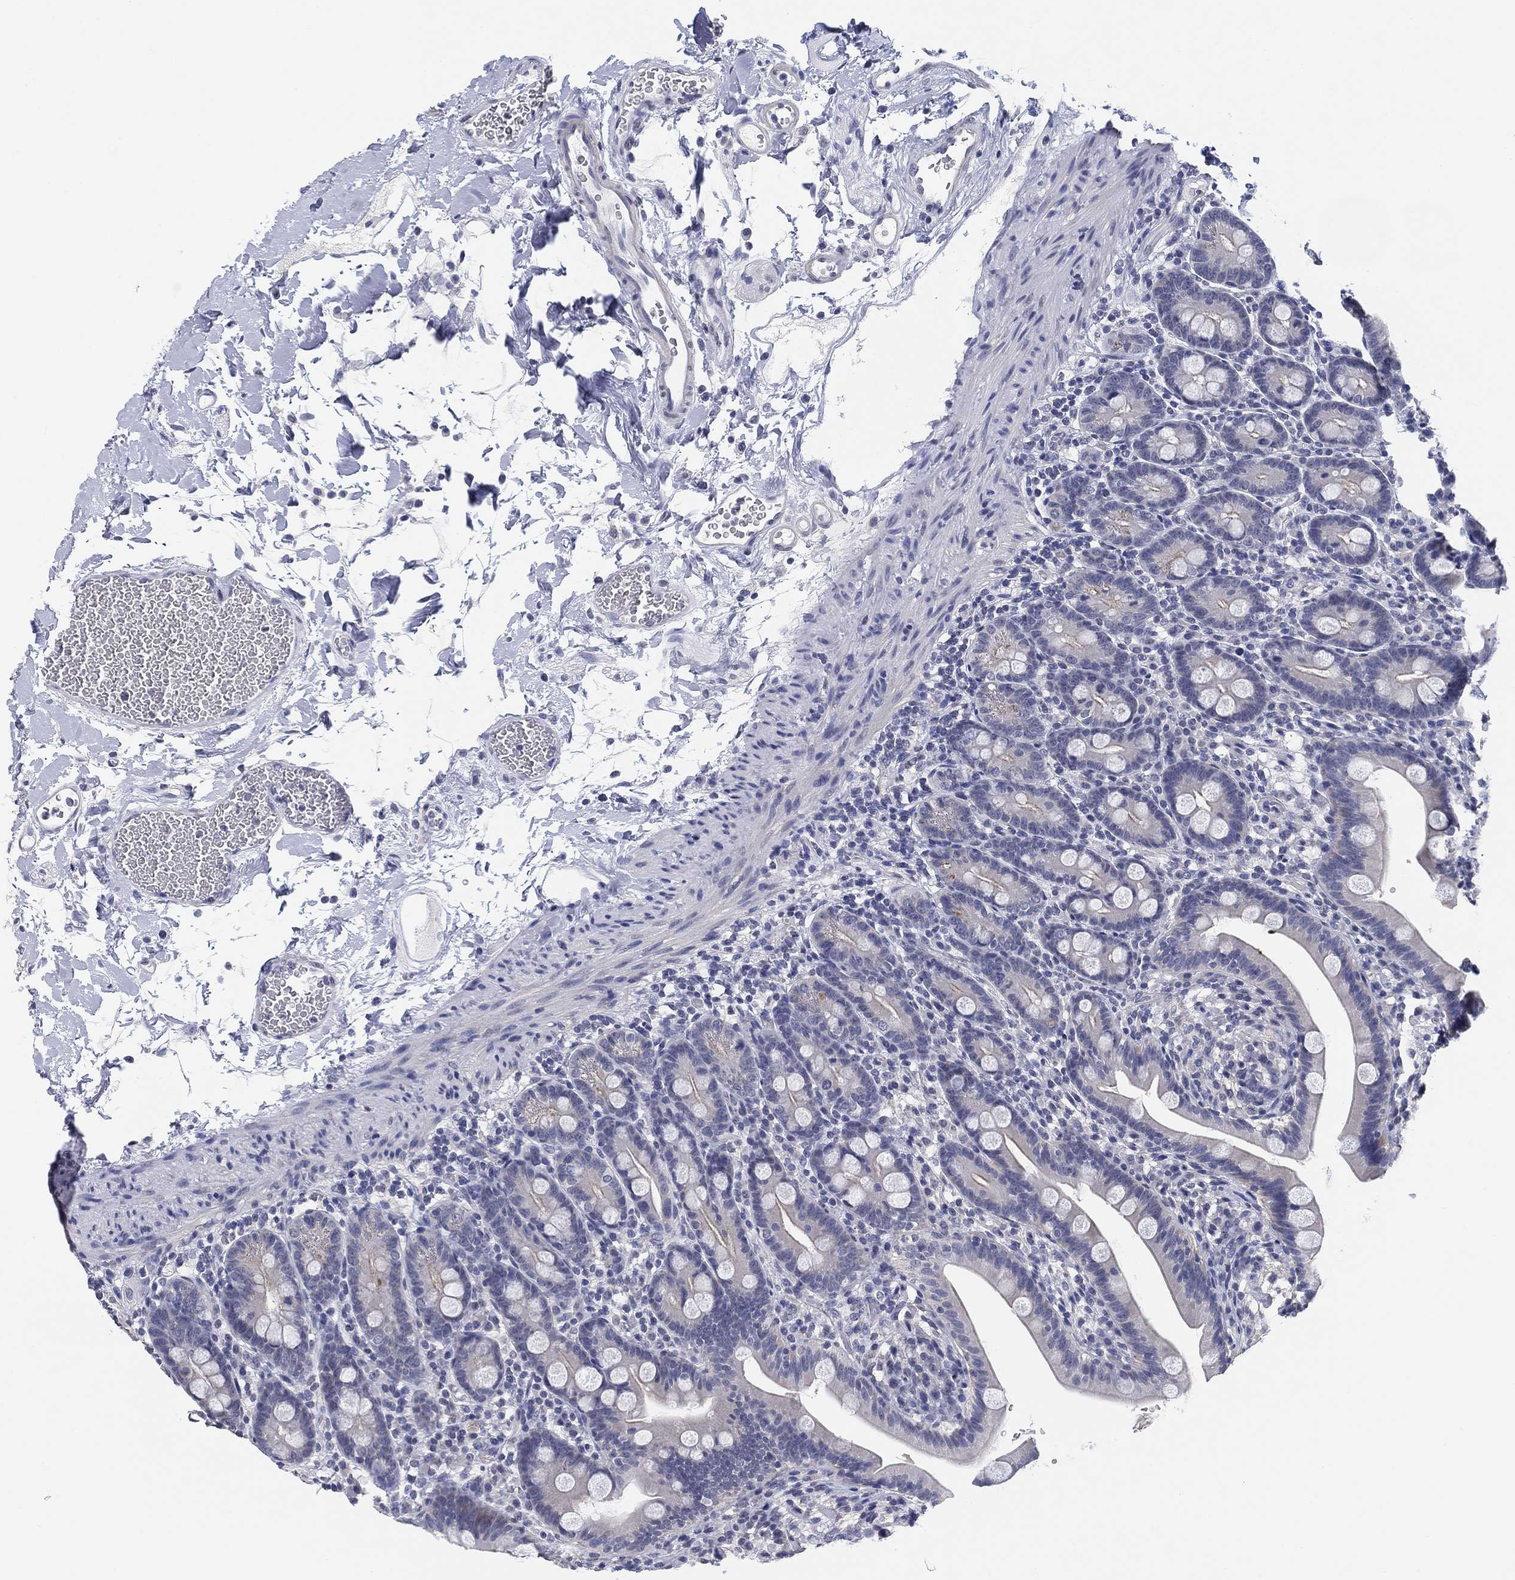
{"staining": {"intensity": "negative", "quantity": "none", "location": "none"}, "tissue": "small intestine", "cell_type": "Glandular cells", "image_type": "normal", "snomed": [{"axis": "morphology", "description": "Normal tissue, NOS"}, {"axis": "topography", "description": "Small intestine"}], "caption": "Photomicrograph shows no protein staining in glandular cells of unremarkable small intestine. Nuclei are stained in blue.", "gene": "OTUB2", "patient": {"sex": "female", "age": 44}}